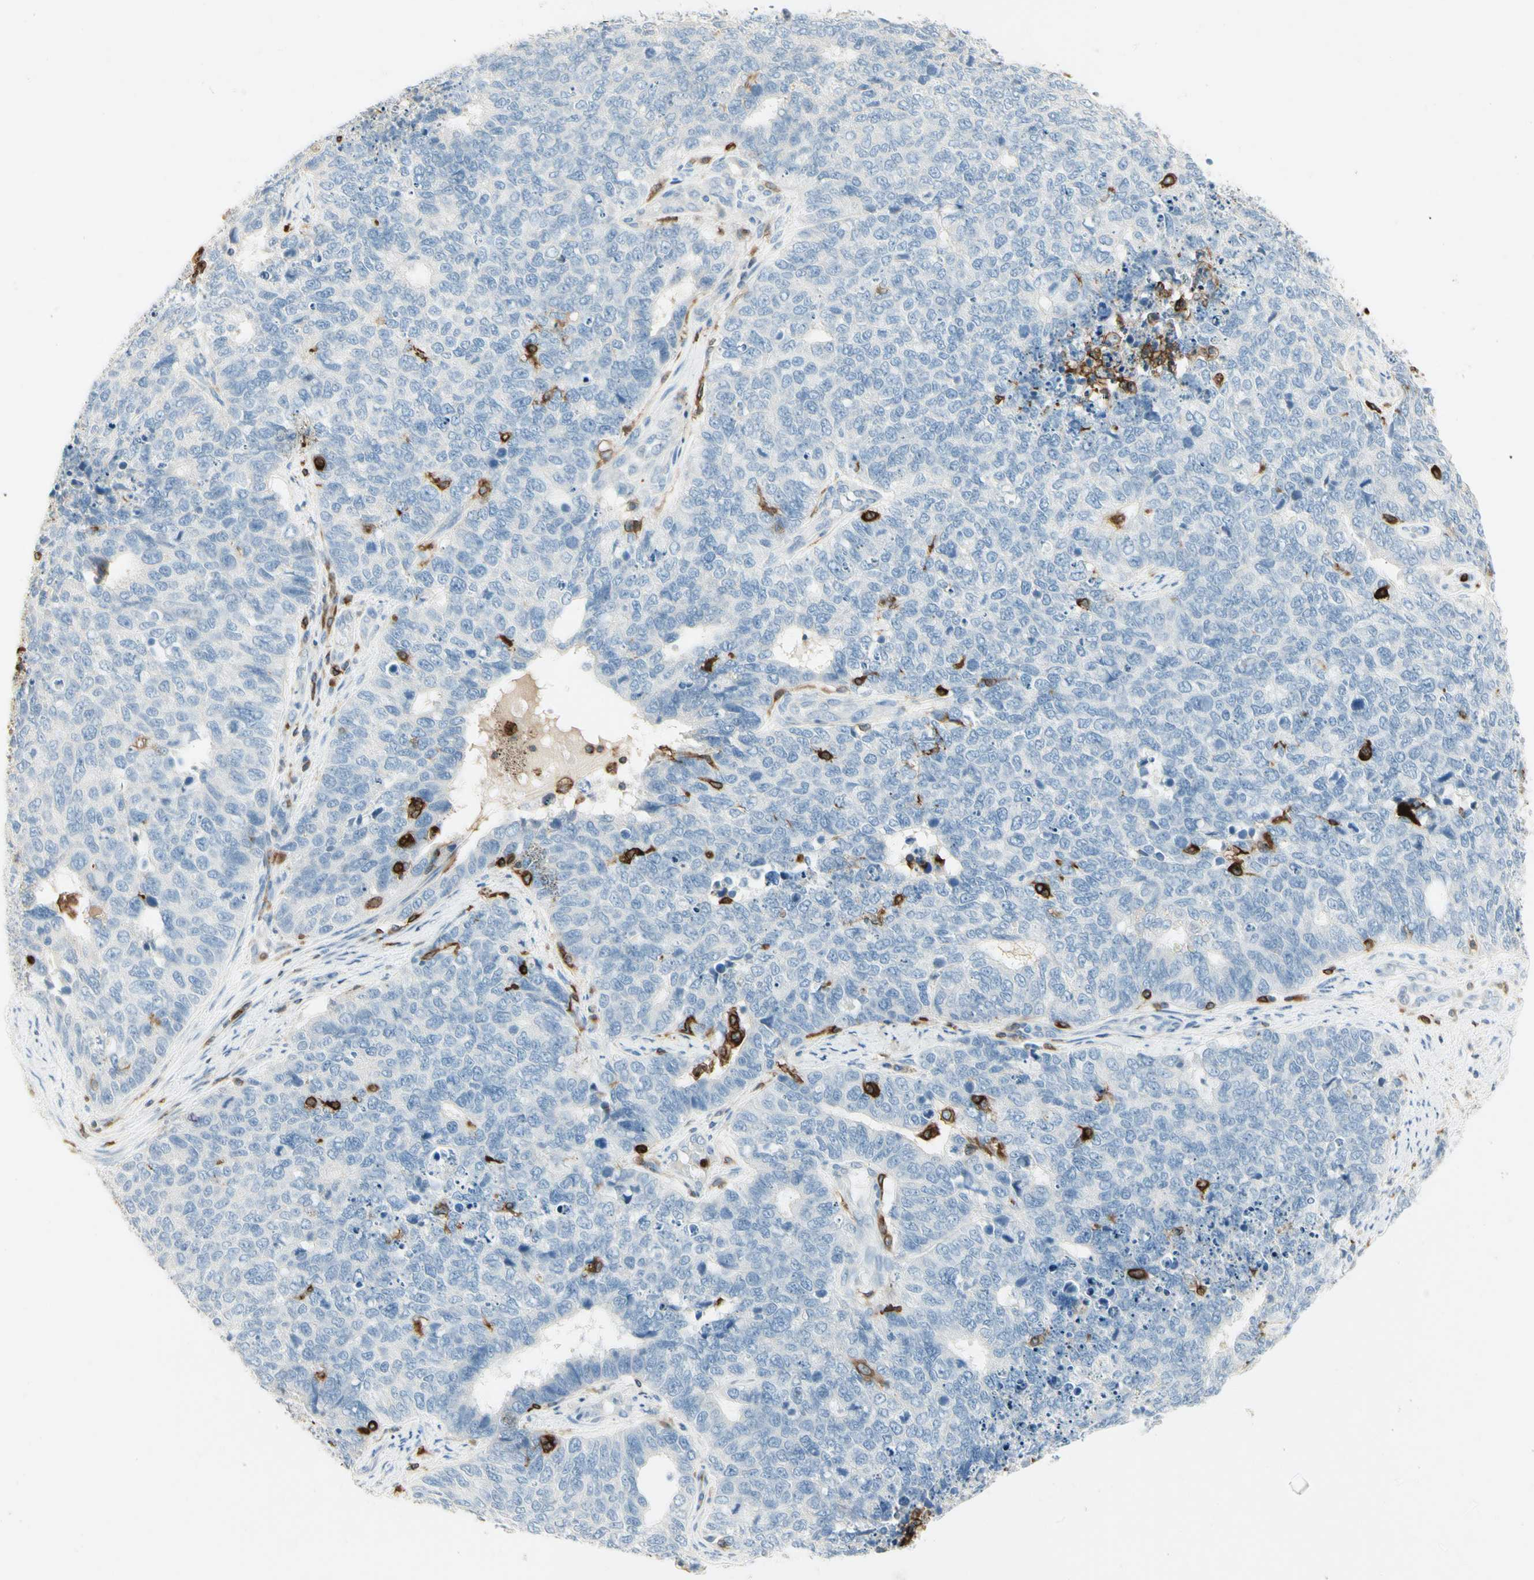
{"staining": {"intensity": "negative", "quantity": "none", "location": "none"}, "tissue": "cervical cancer", "cell_type": "Tumor cells", "image_type": "cancer", "snomed": [{"axis": "morphology", "description": "Squamous cell carcinoma, NOS"}, {"axis": "topography", "description": "Cervix"}], "caption": "Protein analysis of cervical cancer reveals no significant expression in tumor cells.", "gene": "ITGB2", "patient": {"sex": "female", "age": 63}}